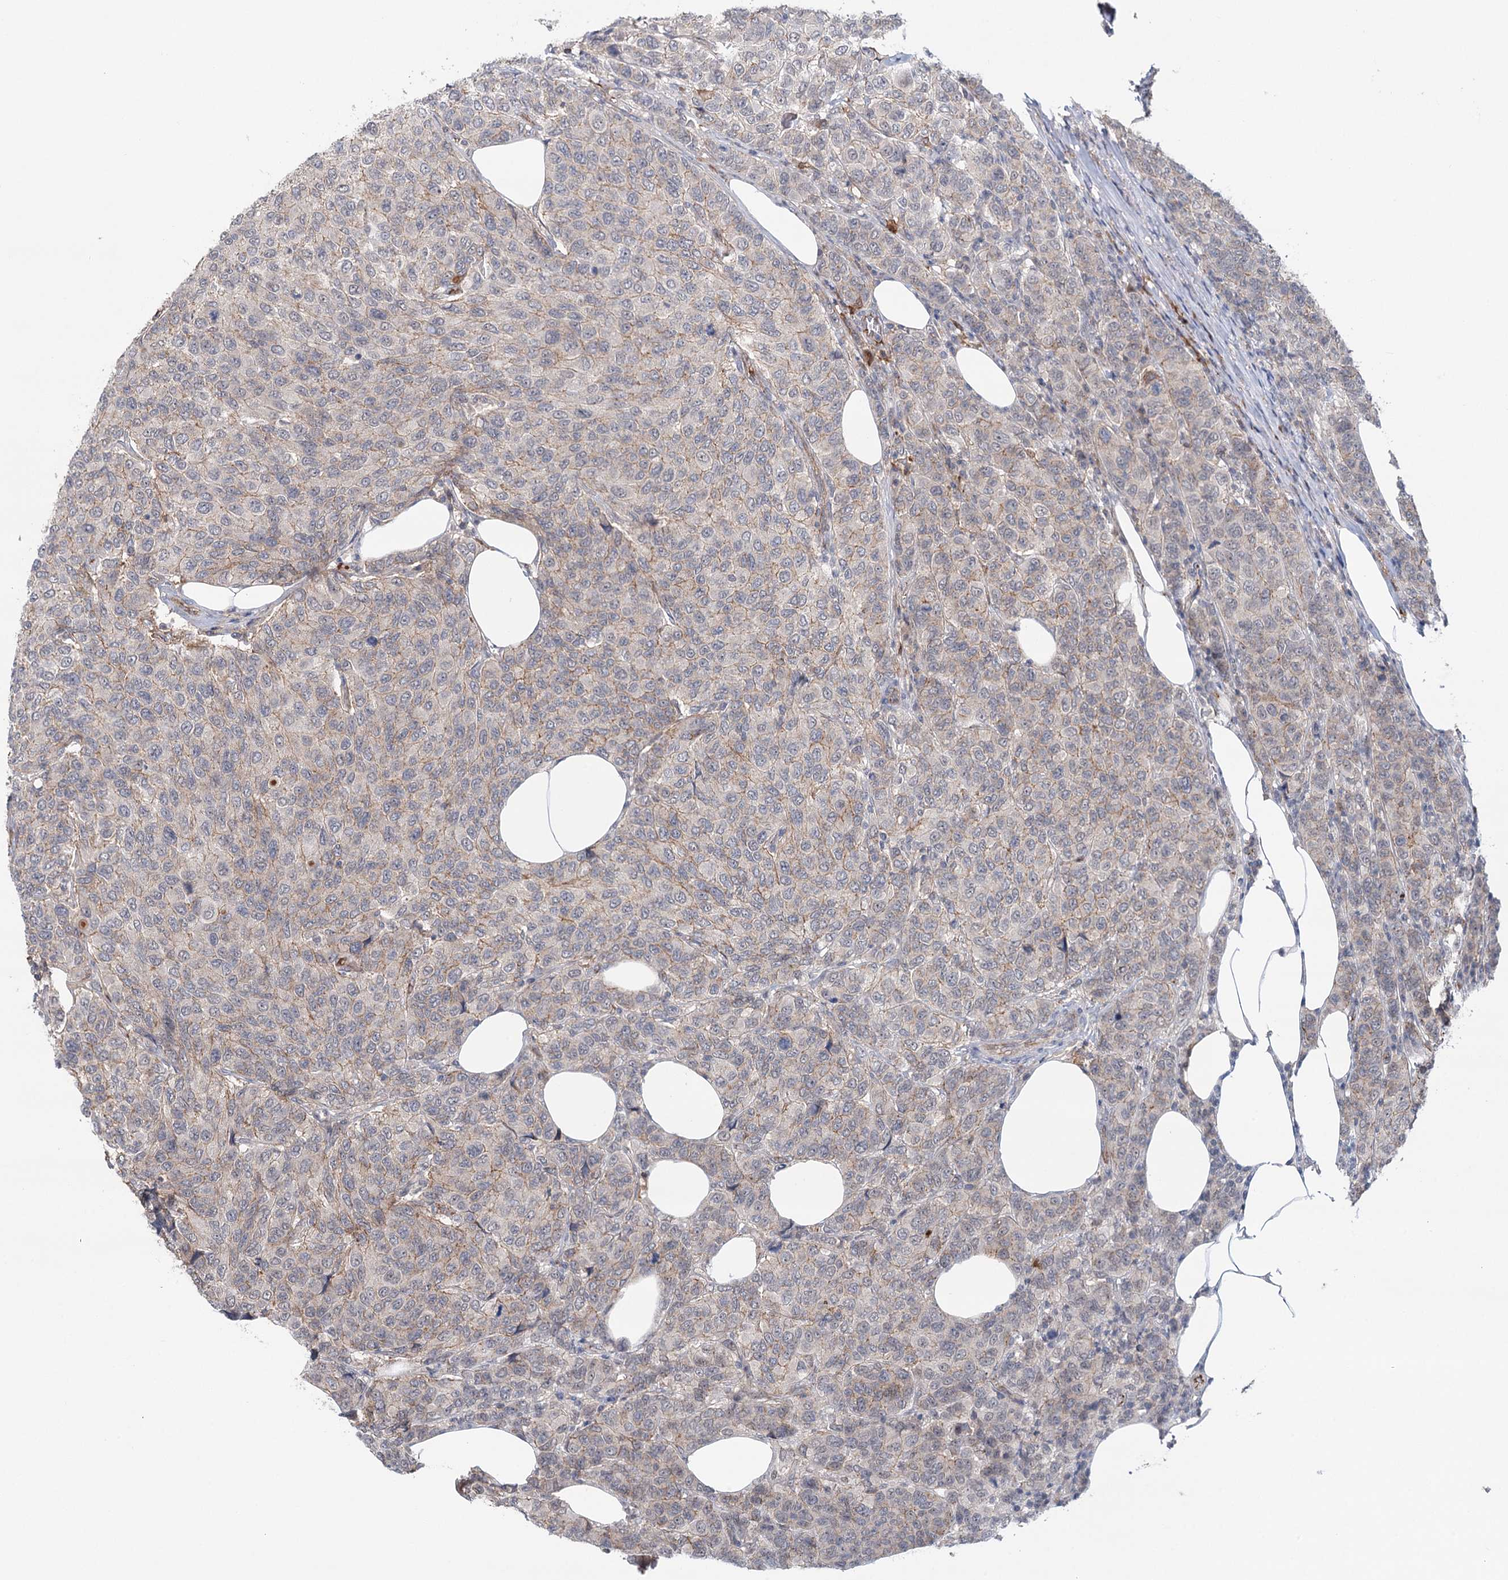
{"staining": {"intensity": "negative", "quantity": "none", "location": "none"}, "tissue": "breast cancer", "cell_type": "Tumor cells", "image_type": "cancer", "snomed": [{"axis": "morphology", "description": "Duct carcinoma"}, {"axis": "topography", "description": "Breast"}], "caption": "DAB (3,3'-diaminobenzidine) immunohistochemical staining of breast cancer (intraductal carcinoma) shows no significant expression in tumor cells.", "gene": "PKP4", "patient": {"sex": "female", "age": 55}}